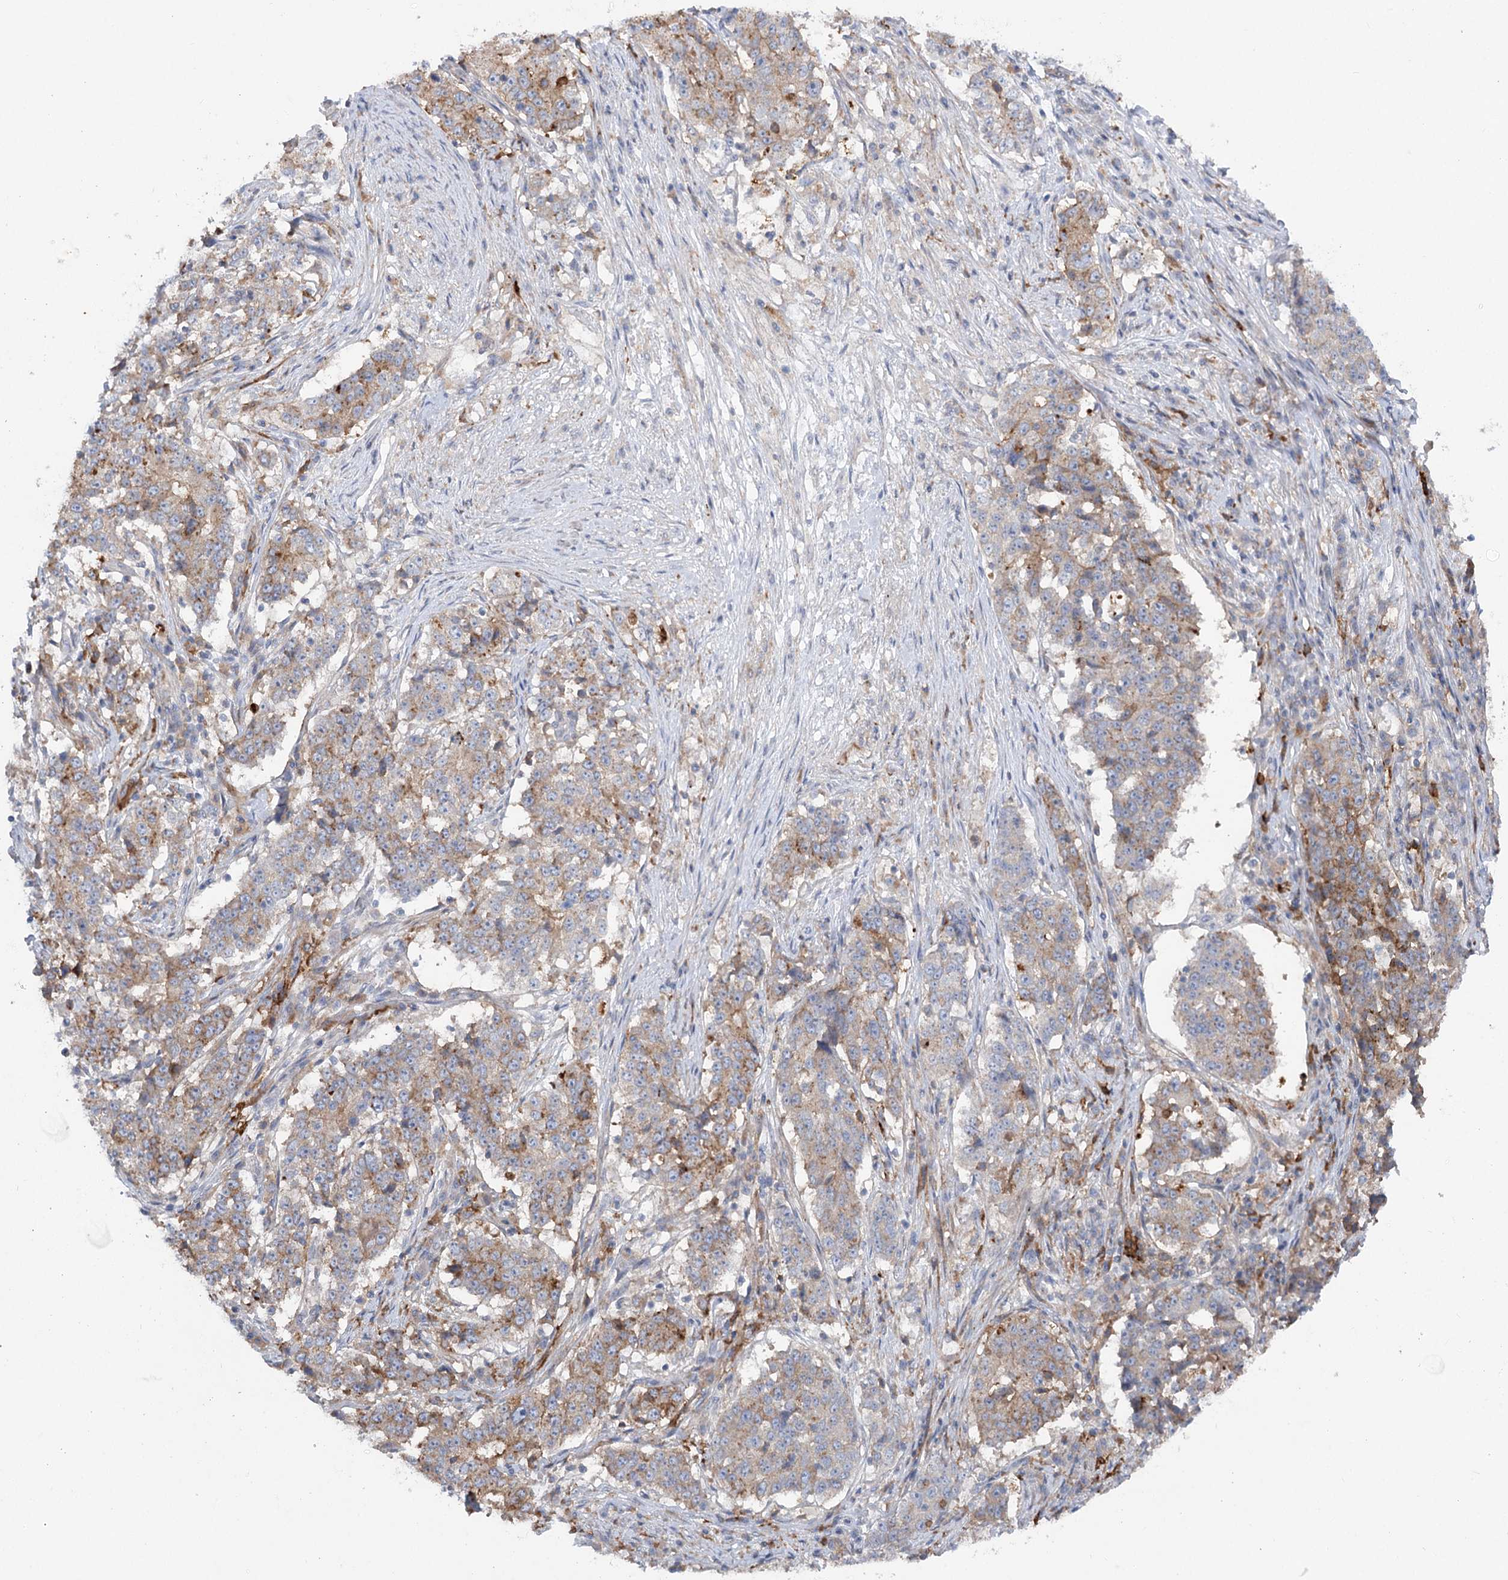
{"staining": {"intensity": "weak", "quantity": "25%-75%", "location": "cytoplasmic/membranous"}, "tissue": "stomach cancer", "cell_type": "Tumor cells", "image_type": "cancer", "snomed": [{"axis": "morphology", "description": "Adenocarcinoma, NOS"}, {"axis": "topography", "description": "Stomach"}], "caption": "IHC image of stomach cancer stained for a protein (brown), which exhibits low levels of weak cytoplasmic/membranous positivity in approximately 25%-75% of tumor cells.", "gene": "SCN11A", "patient": {"sex": "male", "age": 59}}